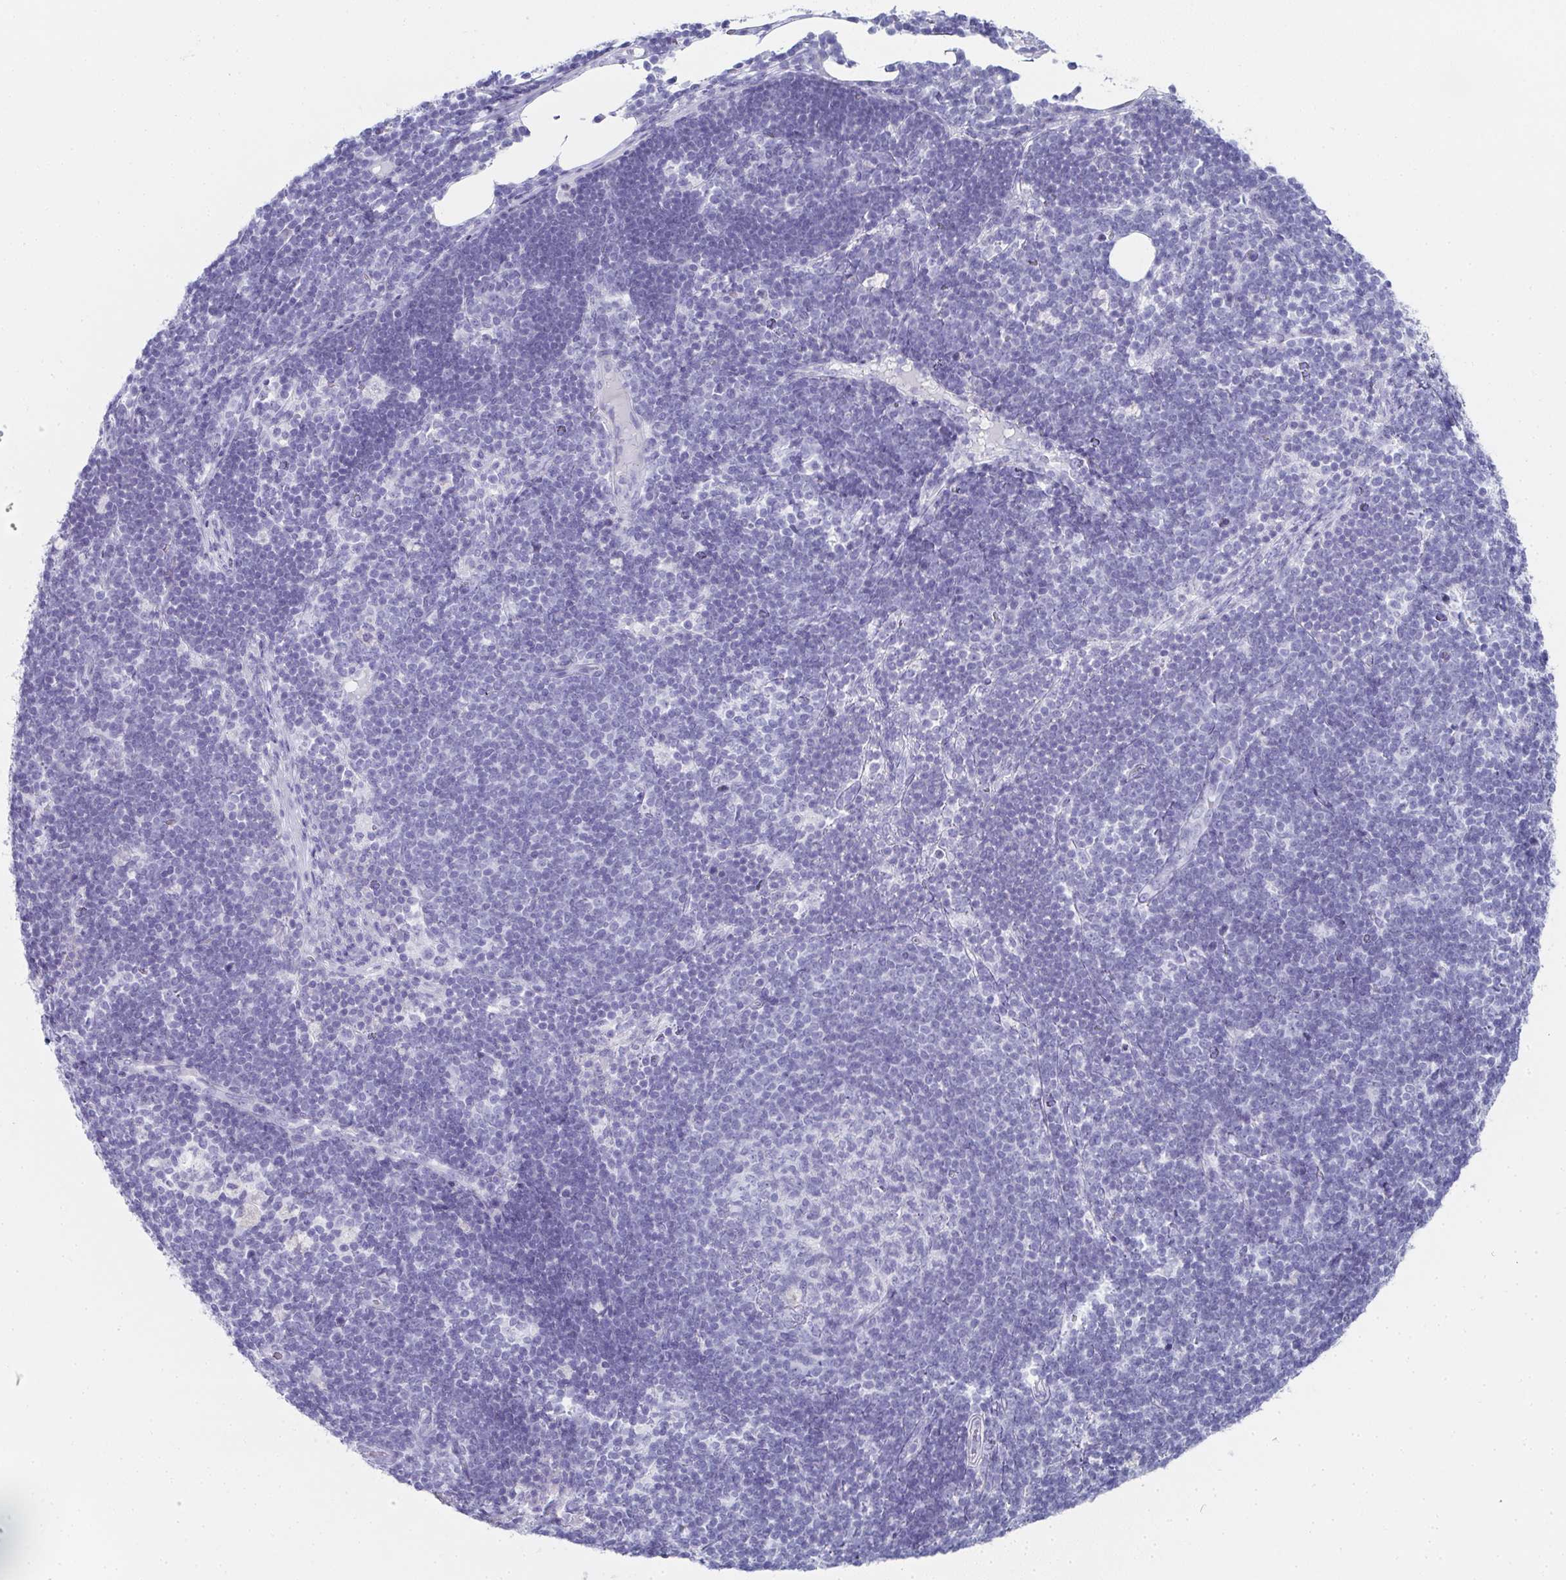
{"staining": {"intensity": "negative", "quantity": "none", "location": "none"}, "tissue": "pancreatic cancer", "cell_type": "Tumor cells", "image_type": "cancer", "snomed": [{"axis": "morphology", "description": "Adenocarcinoma, NOS"}, {"axis": "topography", "description": "Pancreas"}], "caption": "High power microscopy micrograph of an IHC photomicrograph of pancreatic cancer (adenocarcinoma), revealing no significant positivity in tumor cells.", "gene": "SYCP1", "patient": {"sex": "male", "age": 71}}